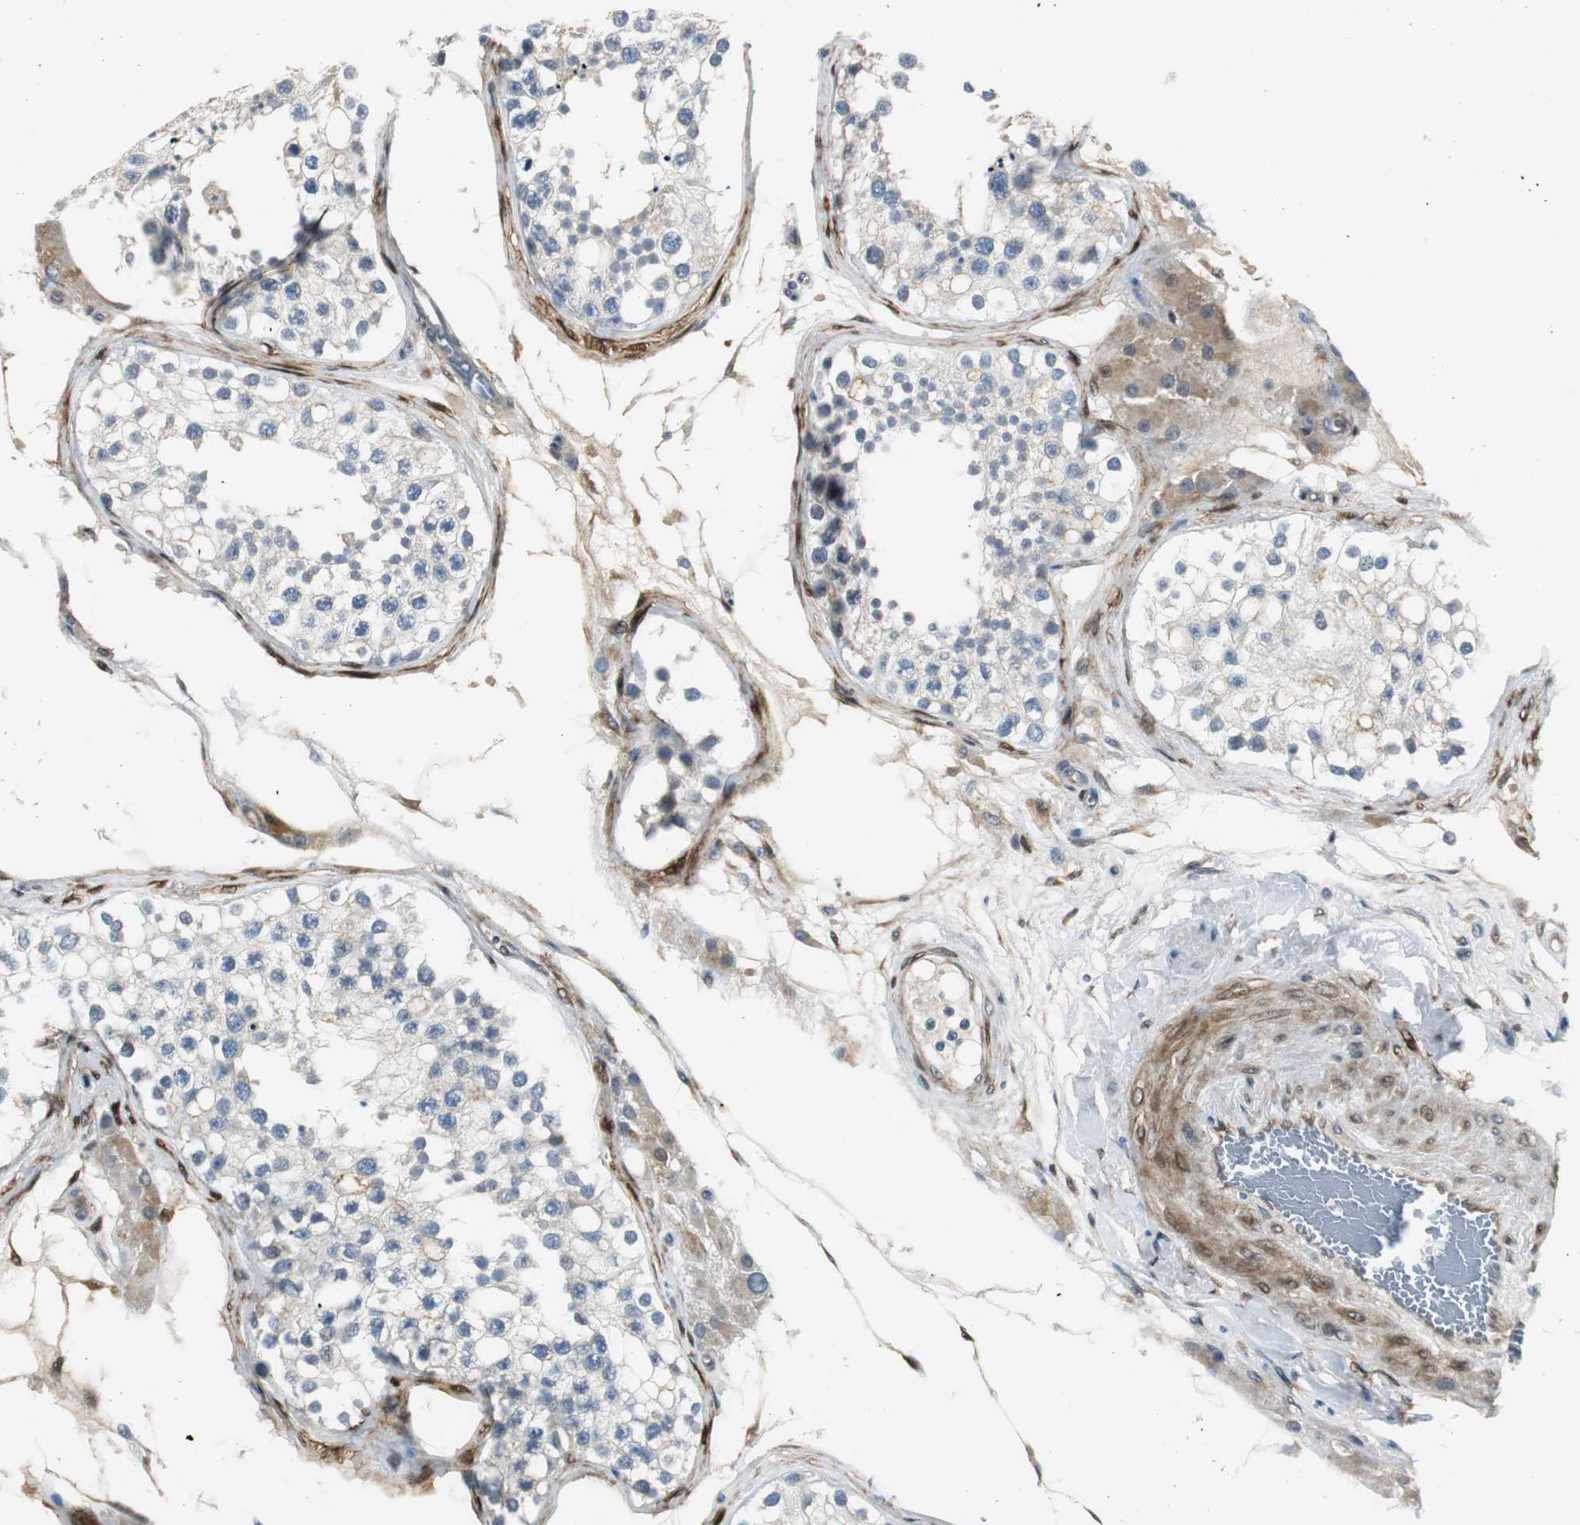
{"staining": {"intensity": "negative", "quantity": "none", "location": "none"}, "tissue": "testis", "cell_type": "Cells in seminiferous ducts", "image_type": "normal", "snomed": [{"axis": "morphology", "description": "Normal tissue, NOS"}, {"axis": "topography", "description": "Testis"}], "caption": "Immunohistochemistry of benign testis exhibits no expression in cells in seminiferous ducts.", "gene": "FHL2", "patient": {"sex": "male", "age": 68}}